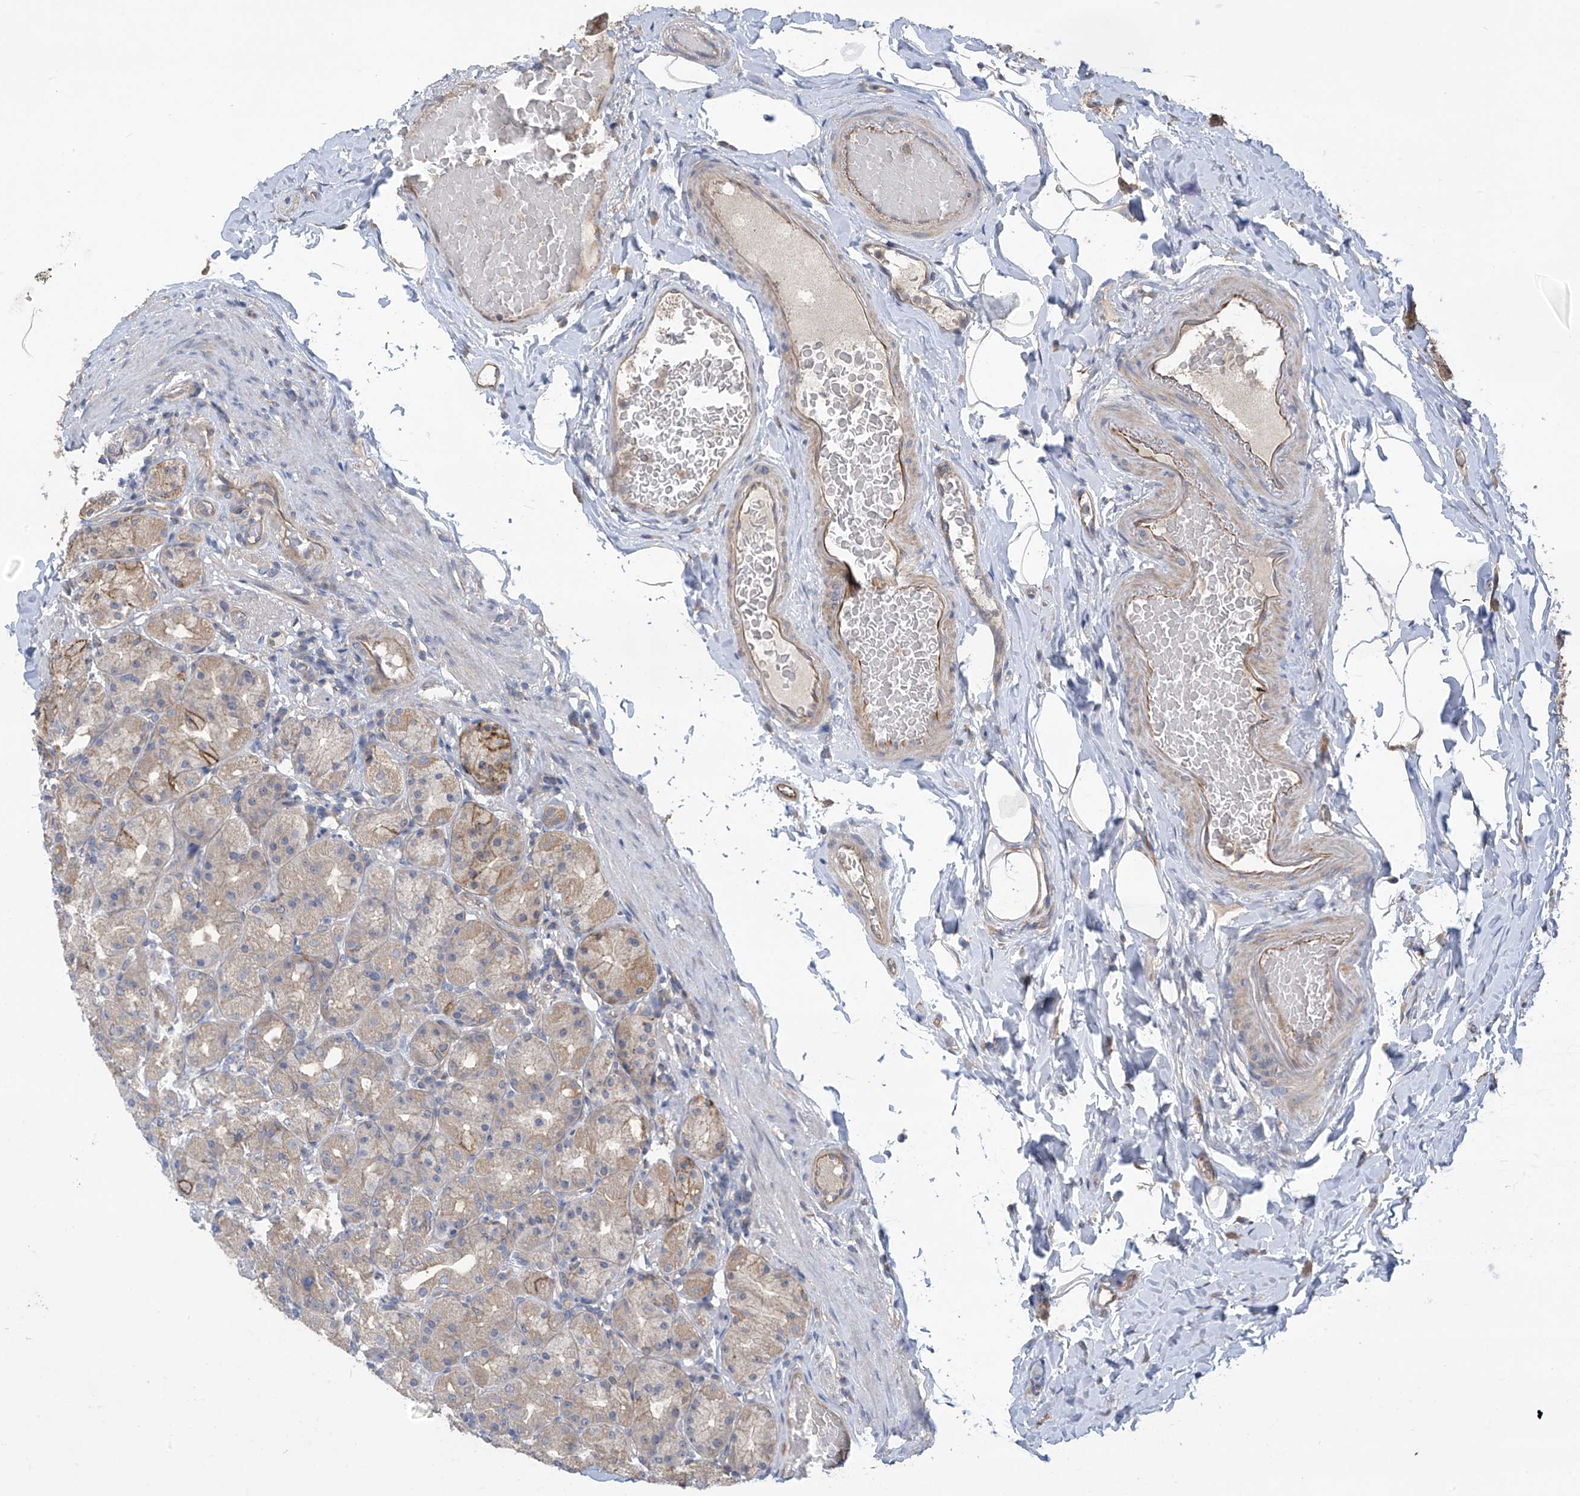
{"staining": {"intensity": "moderate", "quantity": "25%-75%", "location": "cytoplasmic/membranous"}, "tissue": "stomach", "cell_type": "Glandular cells", "image_type": "normal", "snomed": [{"axis": "morphology", "description": "Normal tissue, NOS"}, {"axis": "topography", "description": "Stomach, upper"}], "caption": "Stomach stained for a protein (brown) displays moderate cytoplasmic/membranous positive positivity in approximately 25%-75% of glandular cells.", "gene": "PHACTR4", "patient": {"sex": "male", "age": 68}}